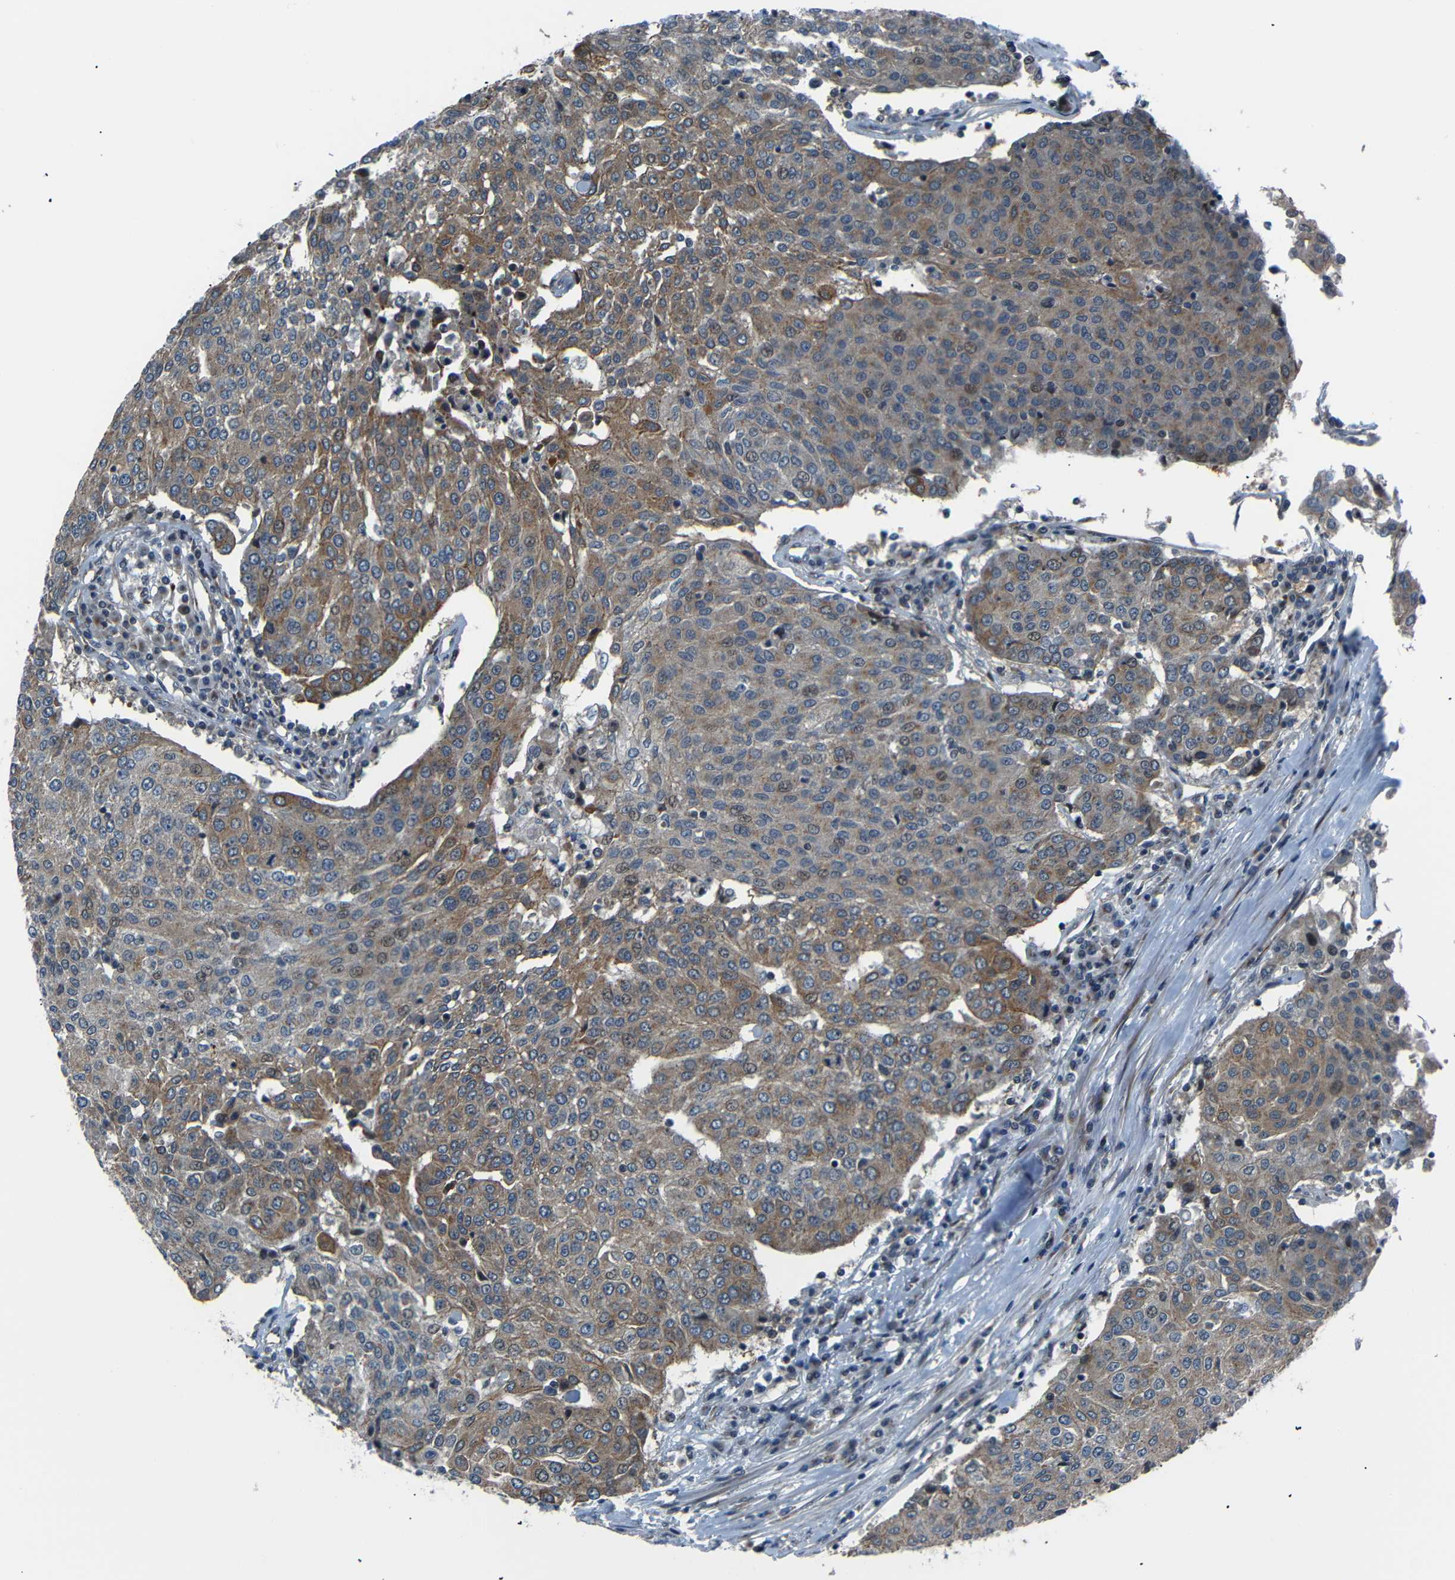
{"staining": {"intensity": "weak", "quantity": ">75%", "location": "cytoplasmic/membranous,nuclear"}, "tissue": "urothelial cancer", "cell_type": "Tumor cells", "image_type": "cancer", "snomed": [{"axis": "morphology", "description": "Urothelial carcinoma, High grade"}, {"axis": "topography", "description": "Urinary bladder"}], "caption": "About >75% of tumor cells in human urothelial cancer show weak cytoplasmic/membranous and nuclear protein positivity as visualized by brown immunohistochemical staining.", "gene": "AKAP9", "patient": {"sex": "female", "age": 85}}